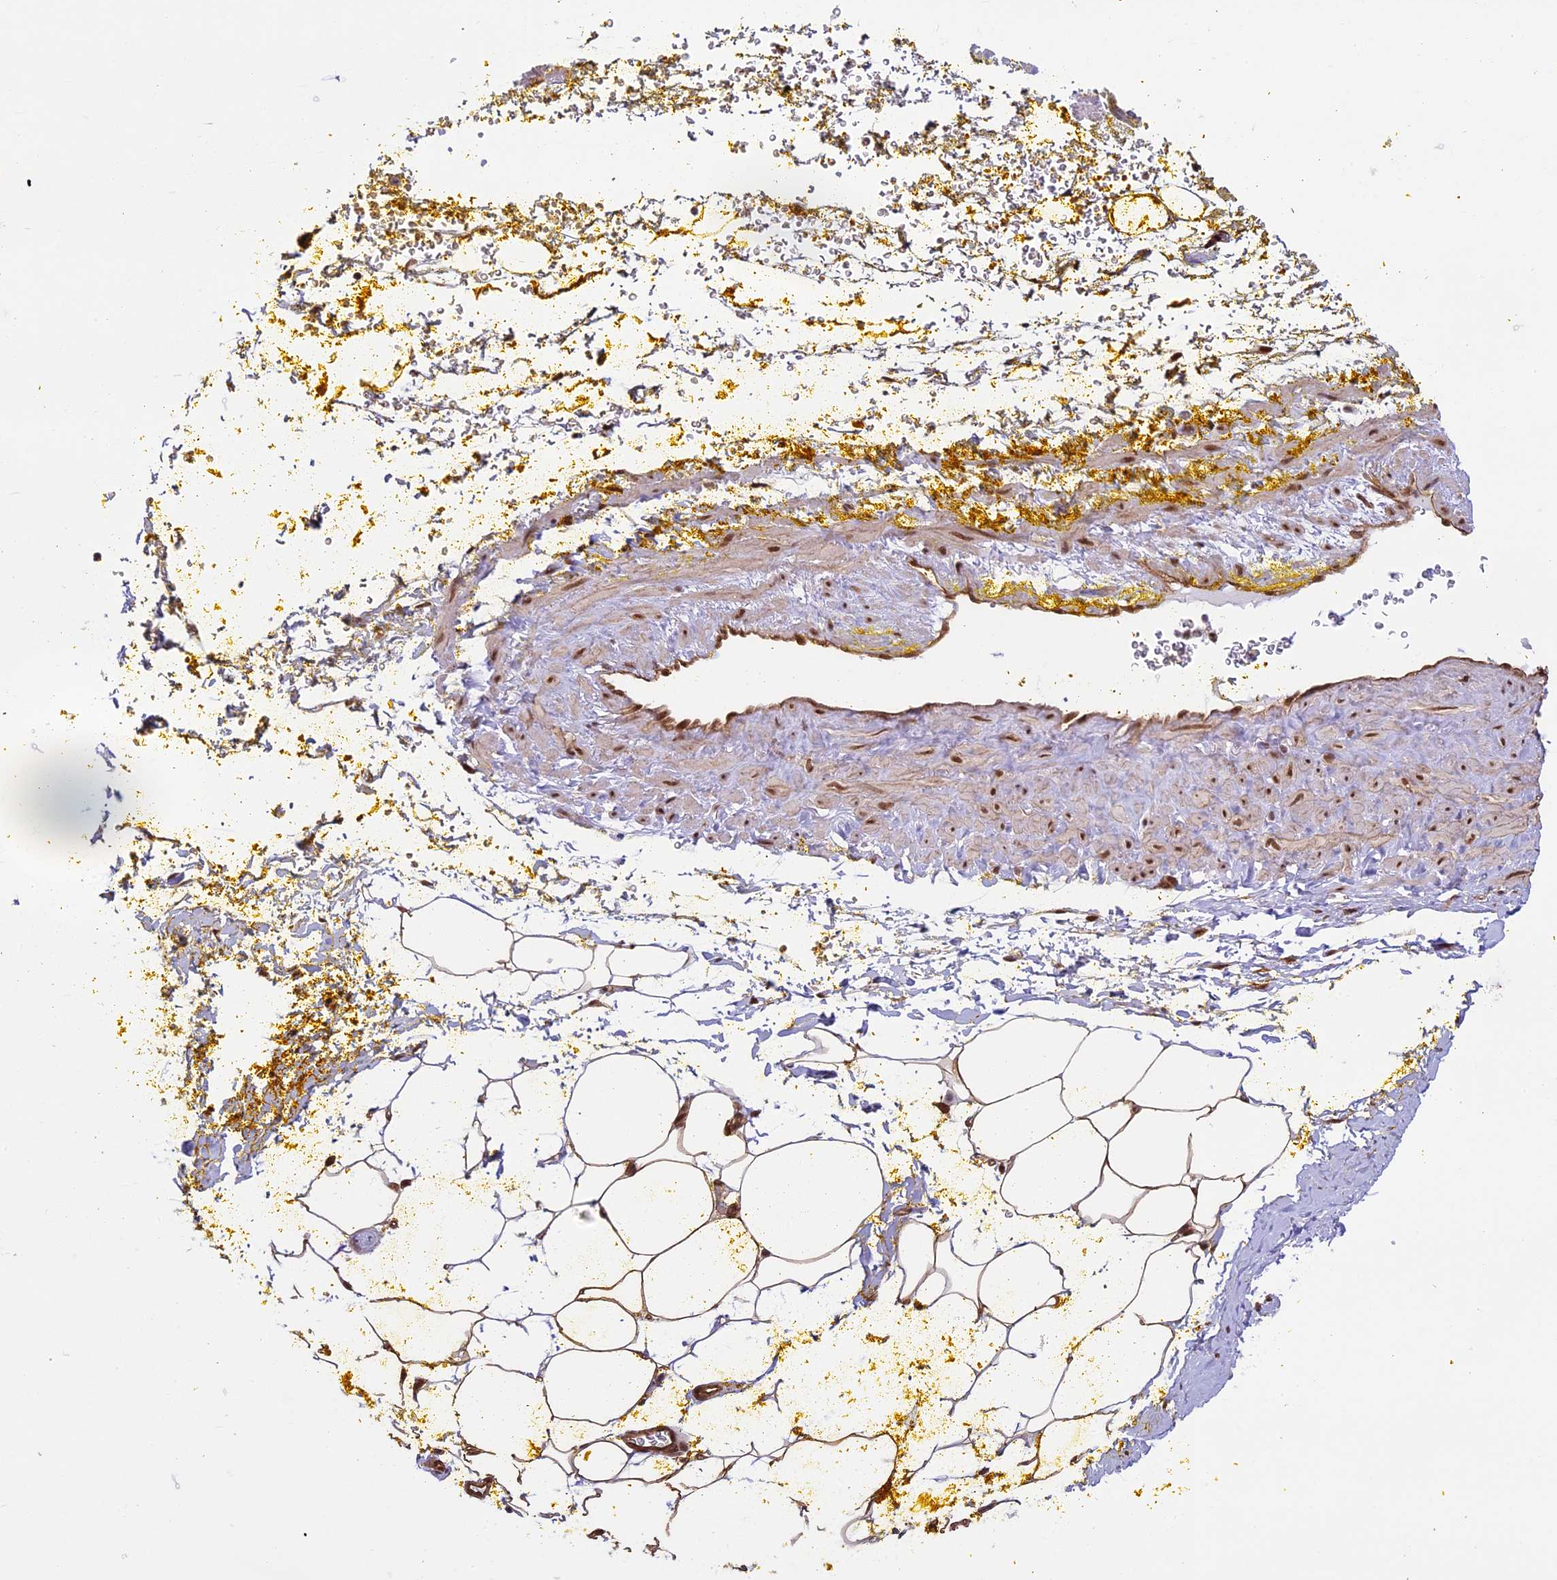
{"staining": {"intensity": "moderate", "quantity": ">75%", "location": "cytoplasmic/membranous,nuclear"}, "tissue": "adipose tissue", "cell_type": "Adipocytes", "image_type": "normal", "snomed": [{"axis": "morphology", "description": "Normal tissue, NOS"}, {"axis": "morphology", "description": "Adenocarcinoma, Low grade"}, {"axis": "topography", "description": "Prostate"}, {"axis": "topography", "description": "Peripheral nerve tissue"}], "caption": "Immunohistochemical staining of benign adipose tissue displays medium levels of moderate cytoplasmic/membranous,nuclear staining in approximately >75% of adipocytes. The protein of interest is stained brown, and the nuclei are stained in blue (DAB (3,3'-diaminobenzidine) IHC with brightfield microscopy, high magnification).", "gene": "MPHOSPH8", "patient": {"sex": "male", "age": 63}}